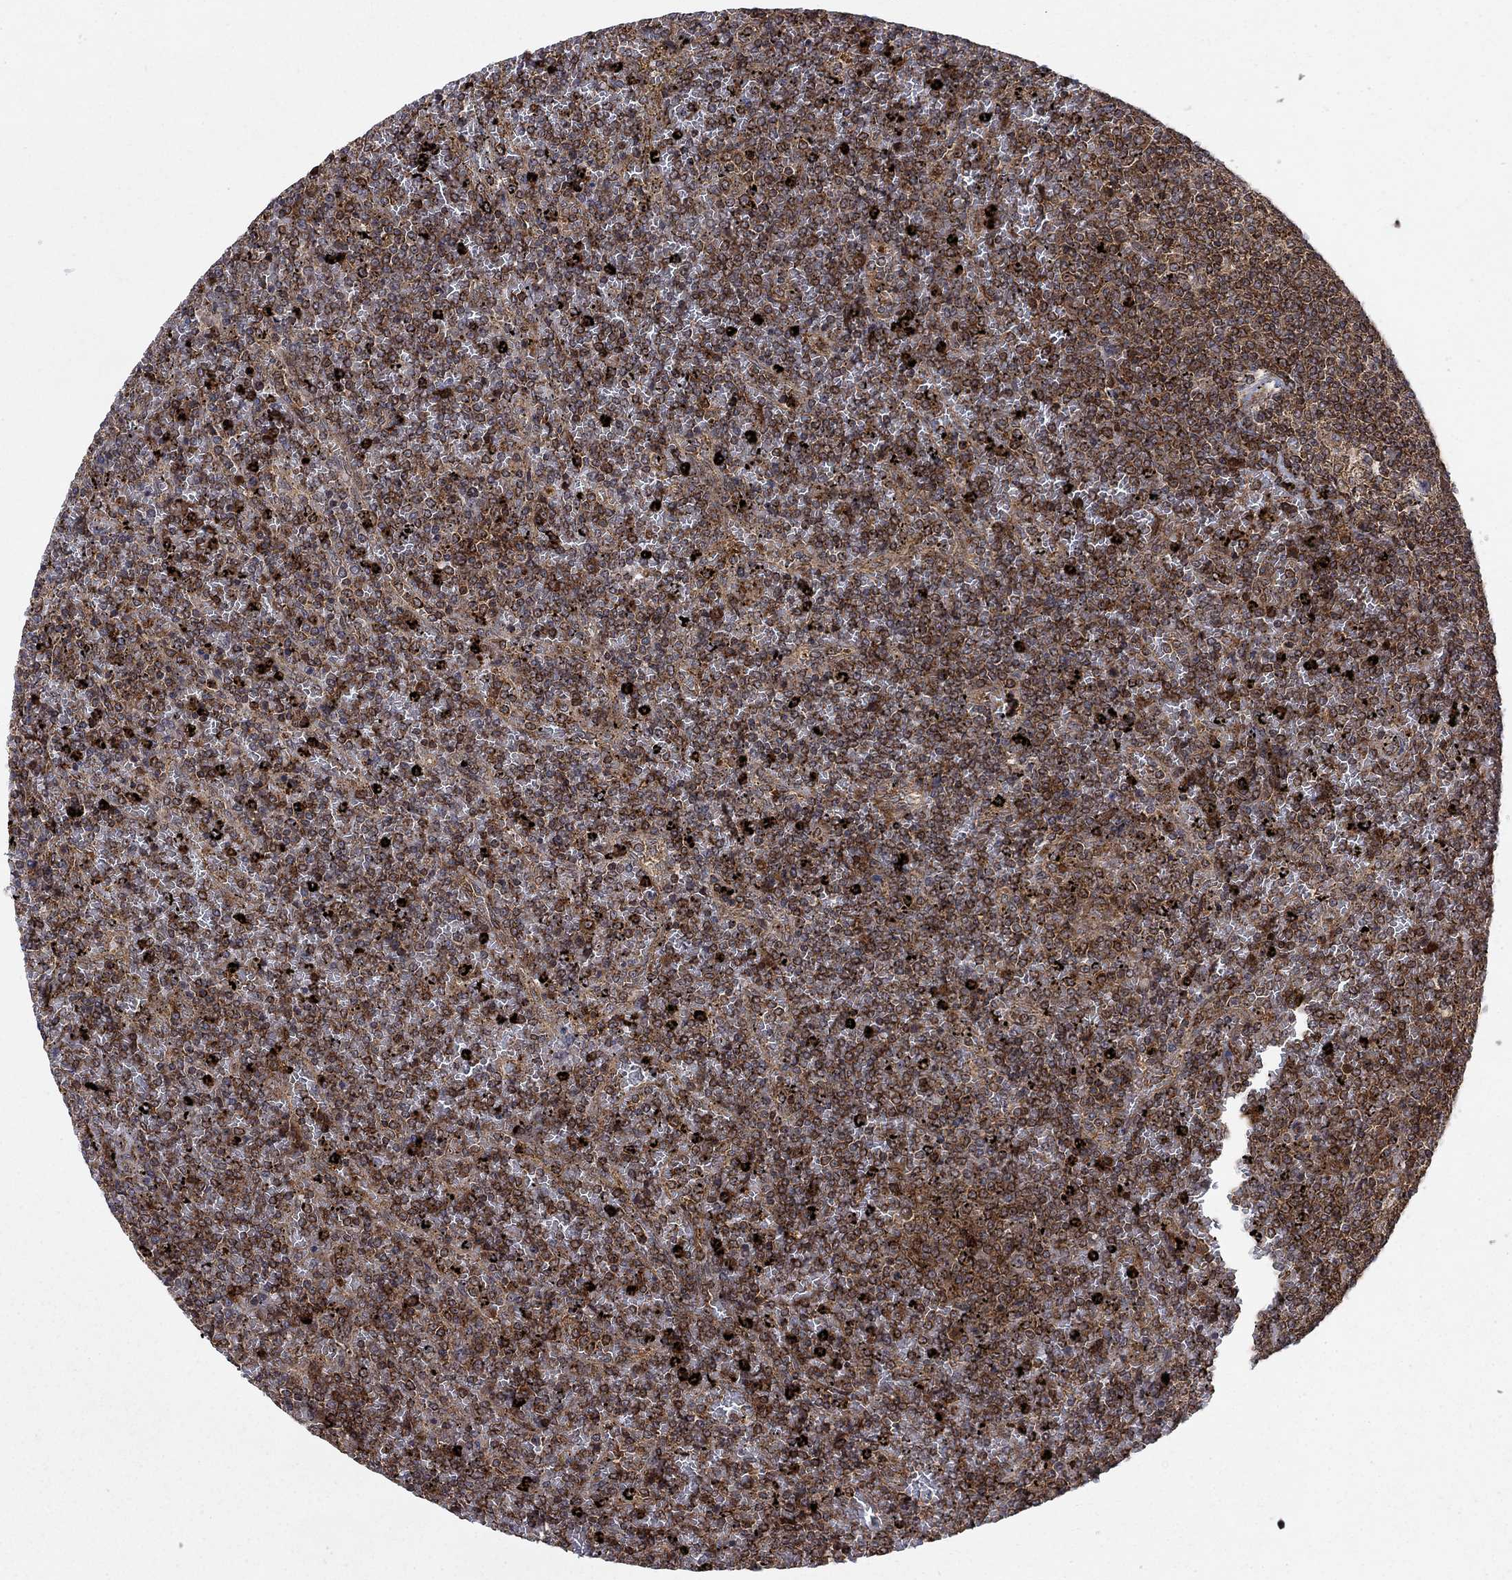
{"staining": {"intensity": "strong", "quantity": "25%-75%", "location": "cytoplasmic/membranous"}, "tissue": "lymphoma", "cell_type": "Tumor cells", "image_type": "cancer", "snomed": [{"axis": "morphology", "description": "Malignant lymphoma, non-Hodgkin's type, Low grade"}, {"axis": "topography", "description": "Spleen"}], "caption": "IHC of human lymphoma demonstrates high levels of strong cytoplasmic/membranous positivity in approximately 25%-75% of tumor cells.", "gene": "IFI35", "patient": {"sex": "female", "age": 77}}